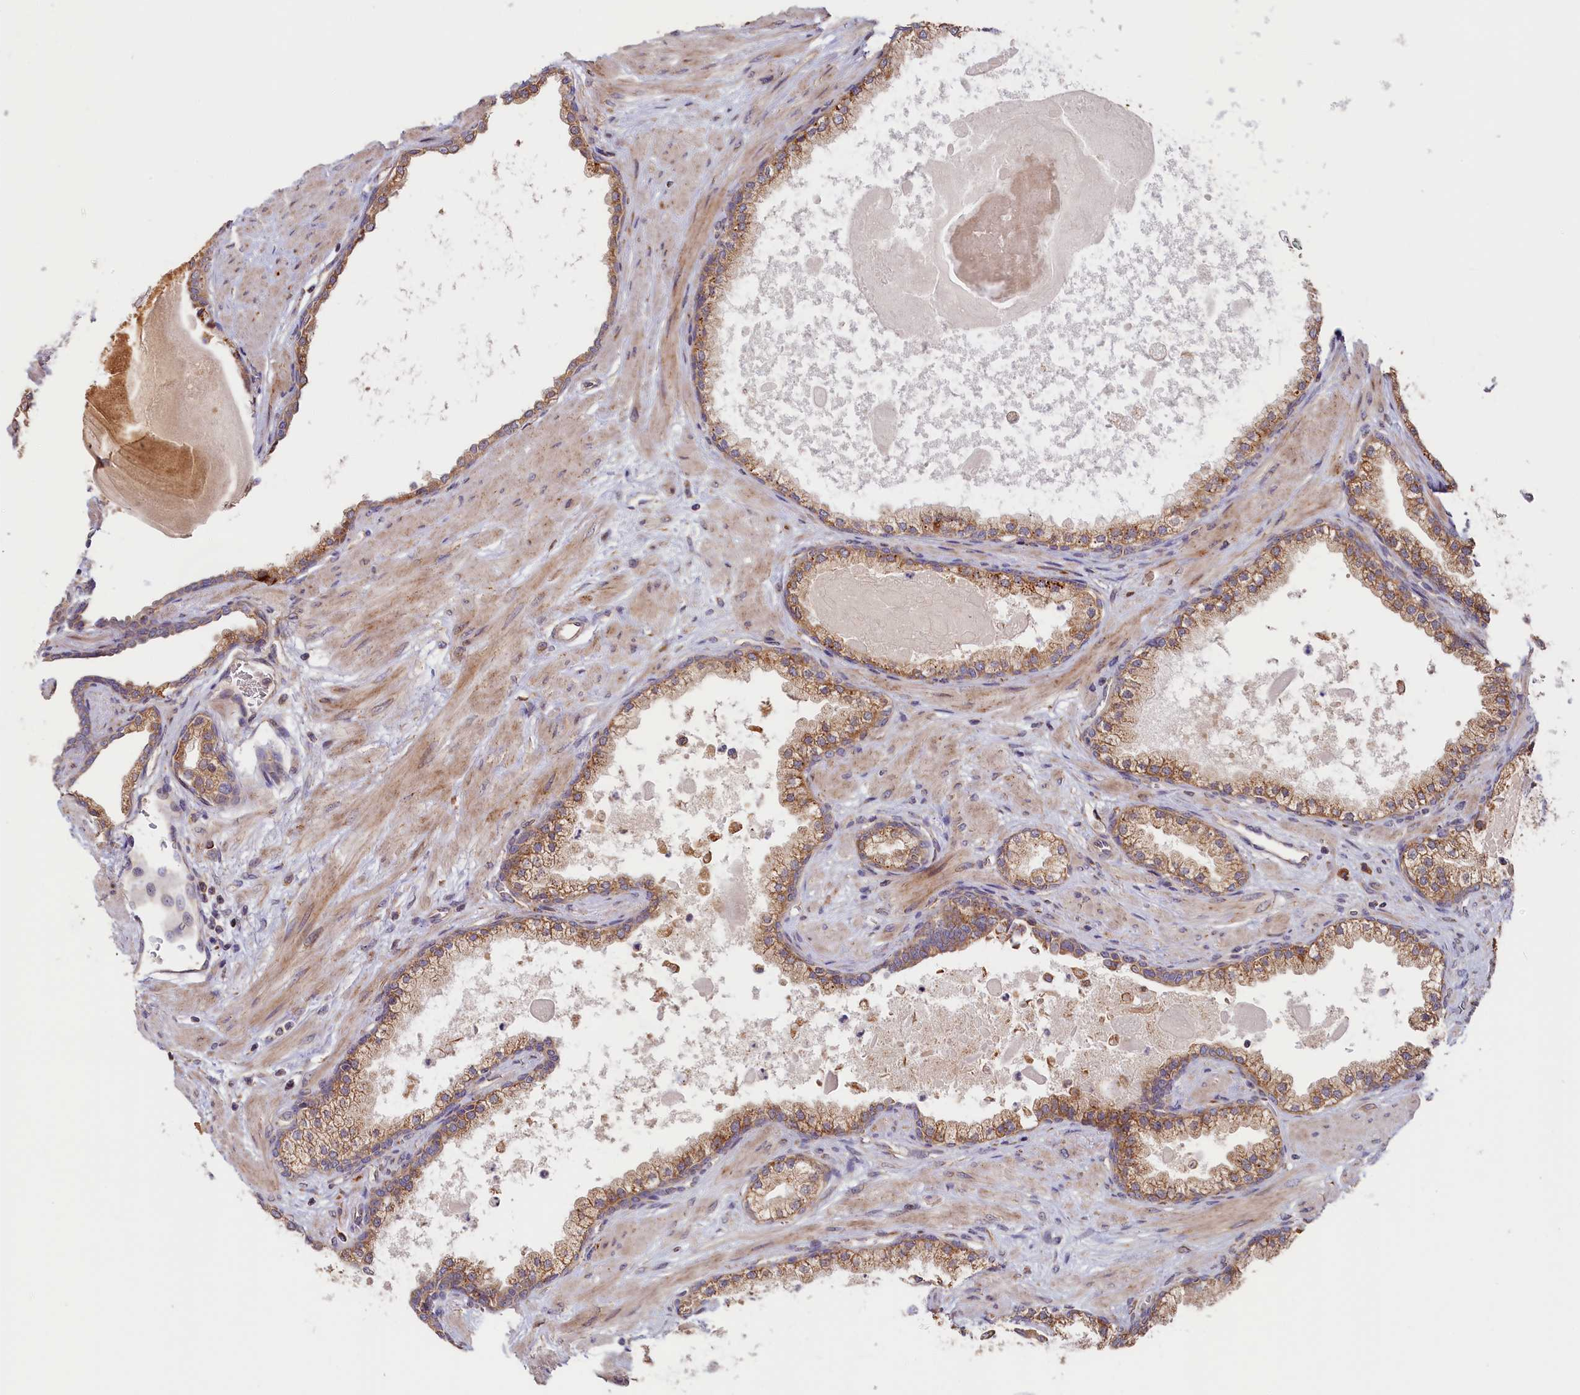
{"staining": {"intensity": "moderate", "quantity": ">75%", "location": "cytoplasmic/membranous"}, "tissue": "prostate", "cell_type": "Glandular cells", "image_type": "normal", "snomed": [{"axis": "morphology", "description": "Normal tissue, NOS"}, {"axis": "topography", "description": "Prostate"}], "caption": "An immunohistochemistry micrograph of unremarkable tissue is shown. Protein staining in brown shows moderate cytoplasmic/membranous positivity in prostate within glandular cells. The staining was performed using DAB (3,3'-diaminobenzidine), with brown indicating positive protein expression. Nuclei are stained blue with hematoxylin.", "gene": "CEP44", "patient": {"sex": "male", "age": 57}}